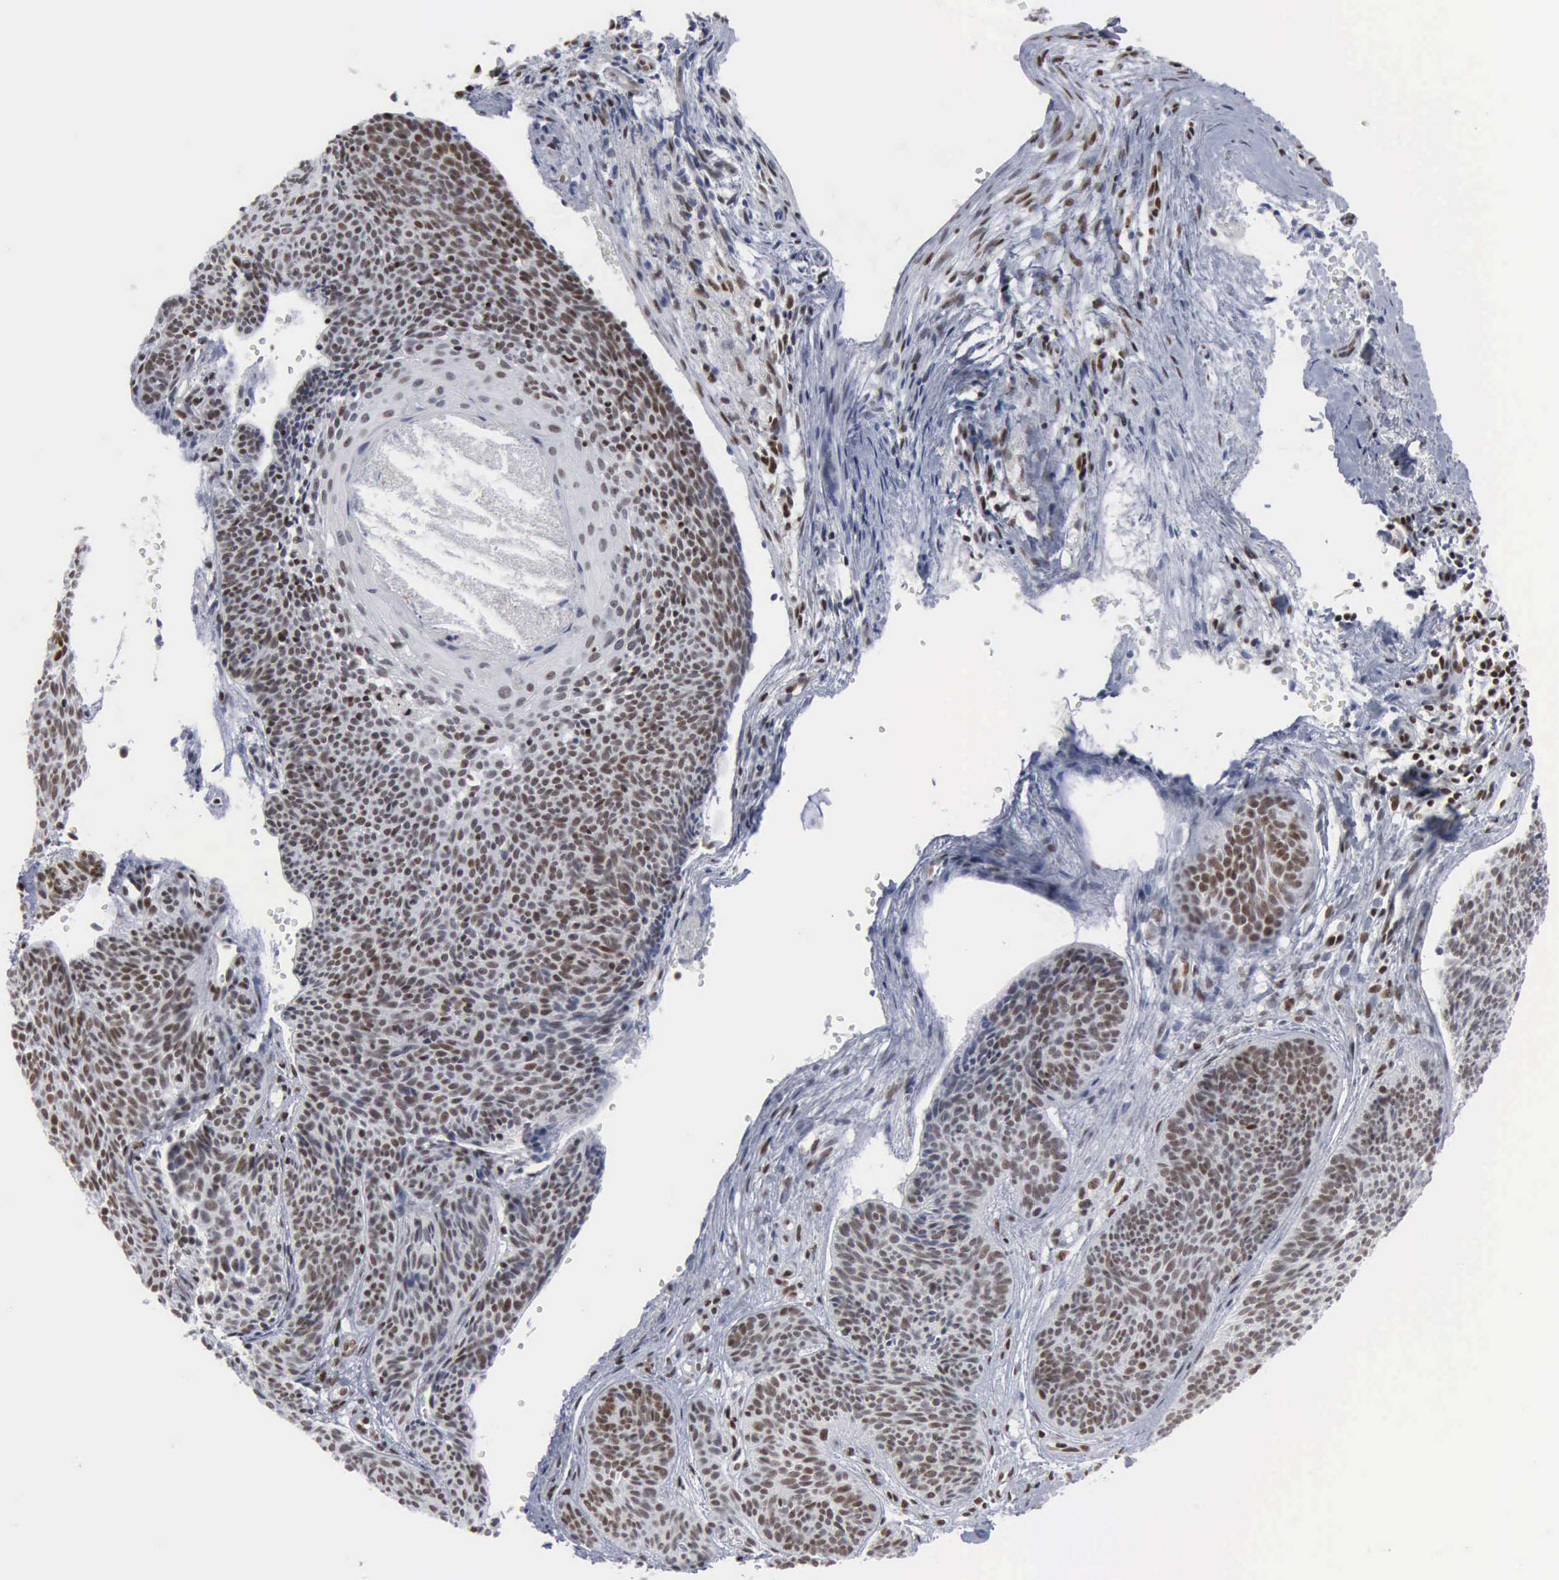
{"staining": {"intensity": "moderate", "quantity": ">75%", "location": "nuclear"}, "tissue": "skin cancer", "cell_type": "Tumor cells", "image_type": "cancer", "snomed": [{"axis": "morphology", "description": "Basal cell carcinoma"}, {"axis": "topography", "description": "Skin"}], "caption": "Immunohistochemical staining of basal cell carcinoma (skin) exhibits medium levels of moderate nuclear staining in approximately >75% of tumor cells. Ihc stains the protein in brown and the nuclei are stained blue.", "gene": "XPA", "patient": {"sex": "male", "age": 84}}